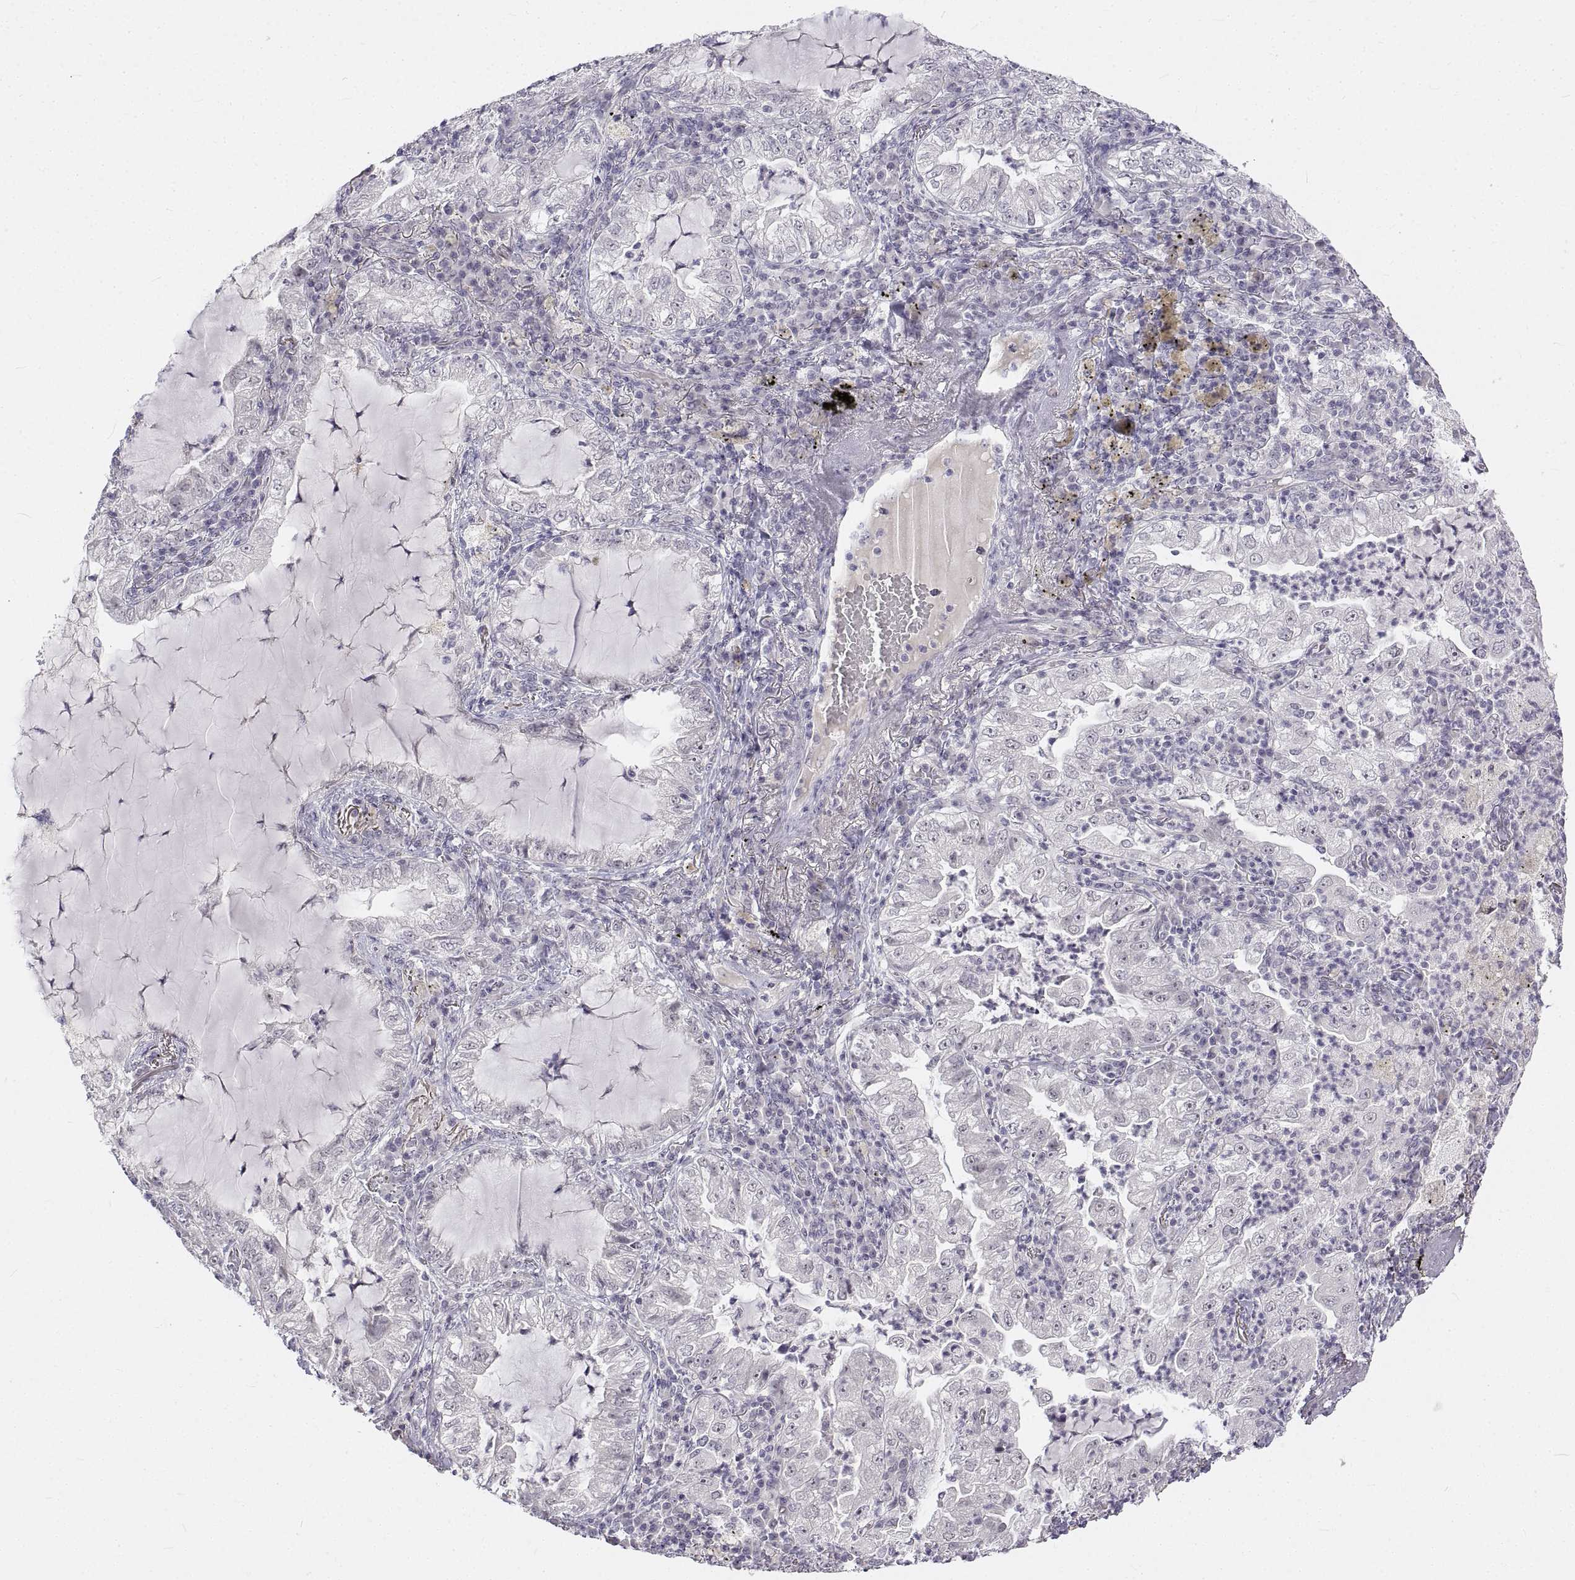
{"staining": {"intensity": "negative", "quantity": "none", "location": "none"}, "tissue": "lung cancer", "cell_type": "Tumor cells", "image_type": "cancer", "snomed": [{"axis": "morphology", "description": "Adenocarcinoma, NOS"}, {"axis": "topography", "description": "Lung"}], "caption": "Immunohistochemistry image of neoplastic tissue: human lung cancer (adenocarcinoma) stained with DAB exhibits no significant protein staining in tumor cells.", "gene": "ANO2", "patient": {"sex": "female", "age": 73}}